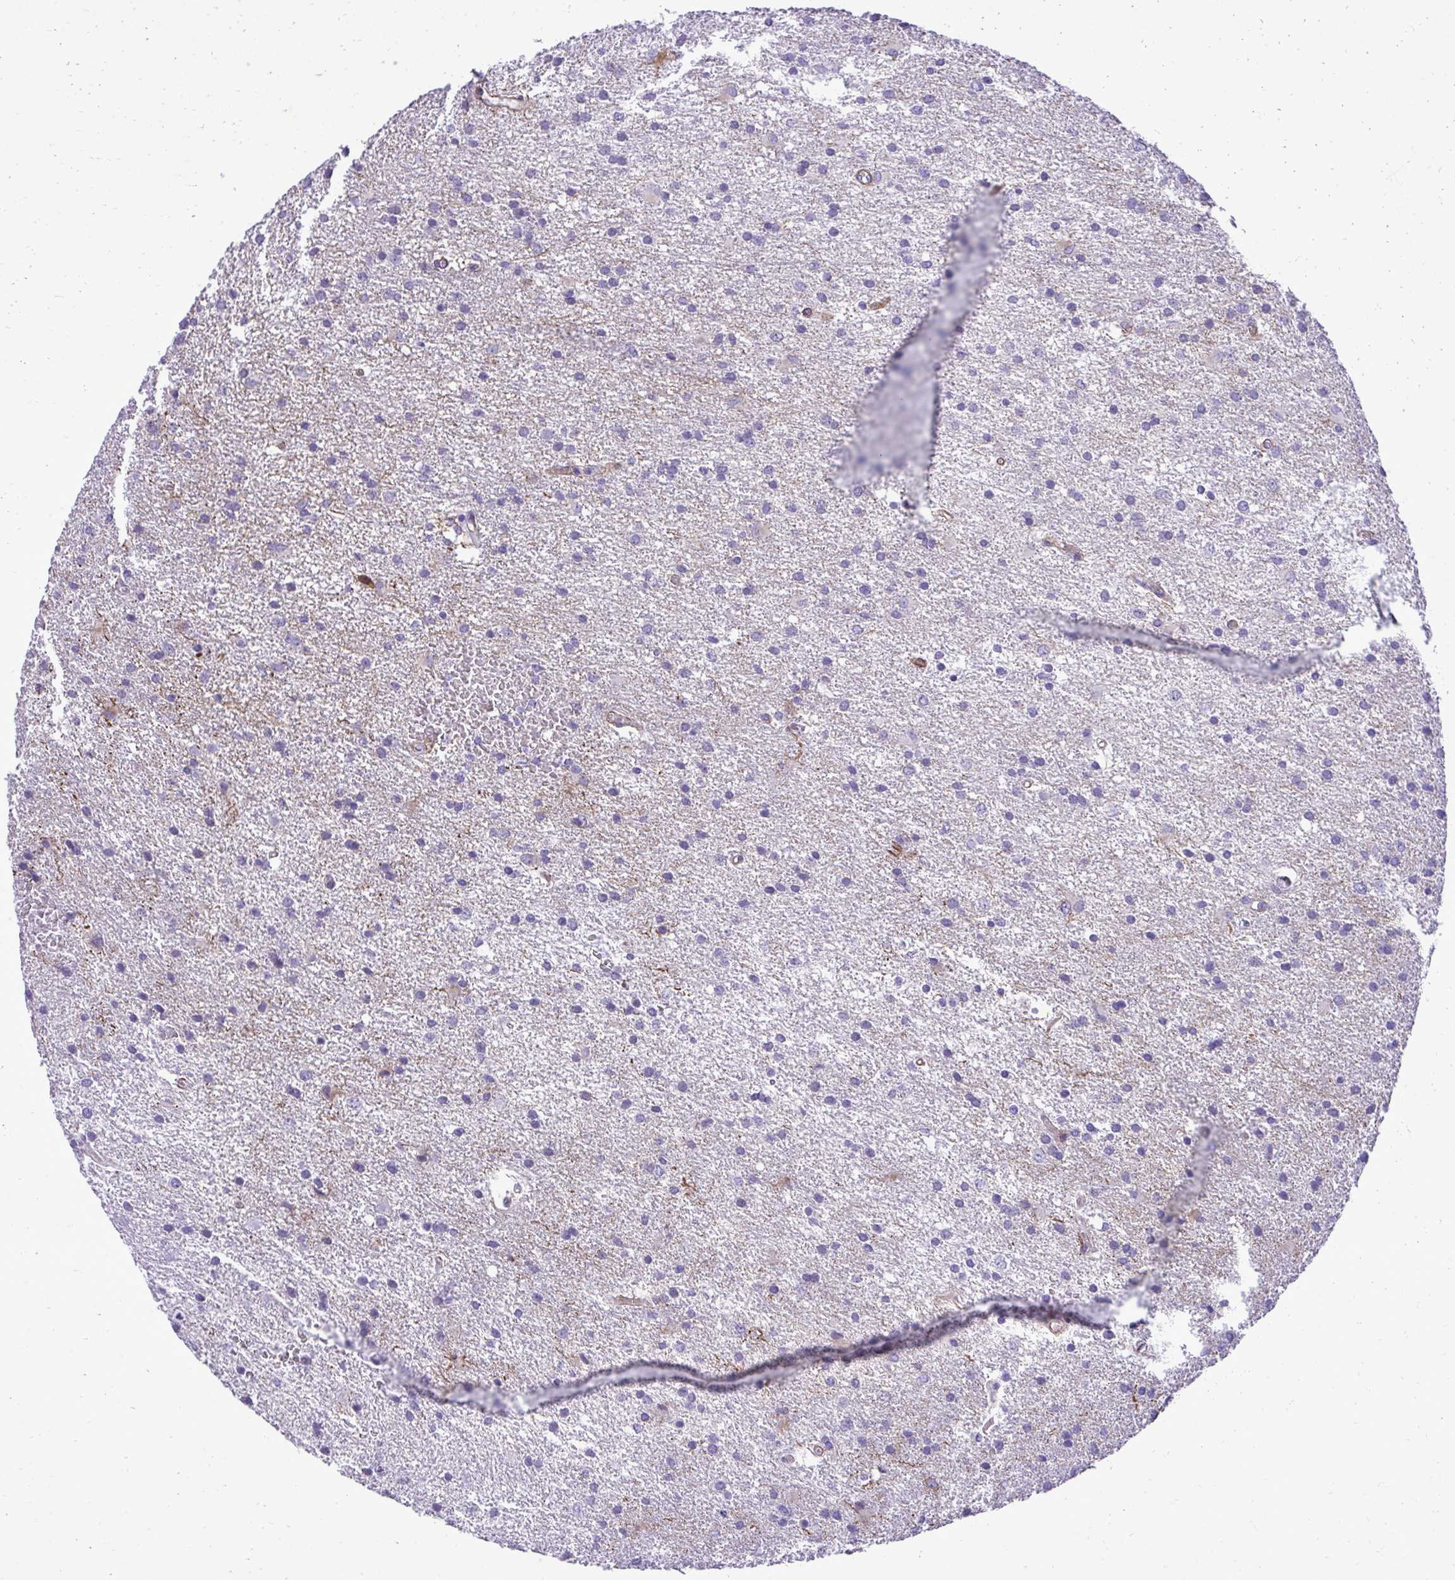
{"staining": {"intensity": "negative", "quantity": "none", "location": "none"}, "tissue": "glioma", "cell_type": "Tumor cells", "image_type": "cancer", "snomed": [{"axis": "morphology", "description": "Glioma, malignant, High grade"}, {"axis": "topography", "description": "Brain"}], "caption": "Malignant high-grade glioma stained for a protein using IHC reveals no staining tumor cells.", "gene": "PITPNM3", "patient": {"sex": "male", "age": 68}}